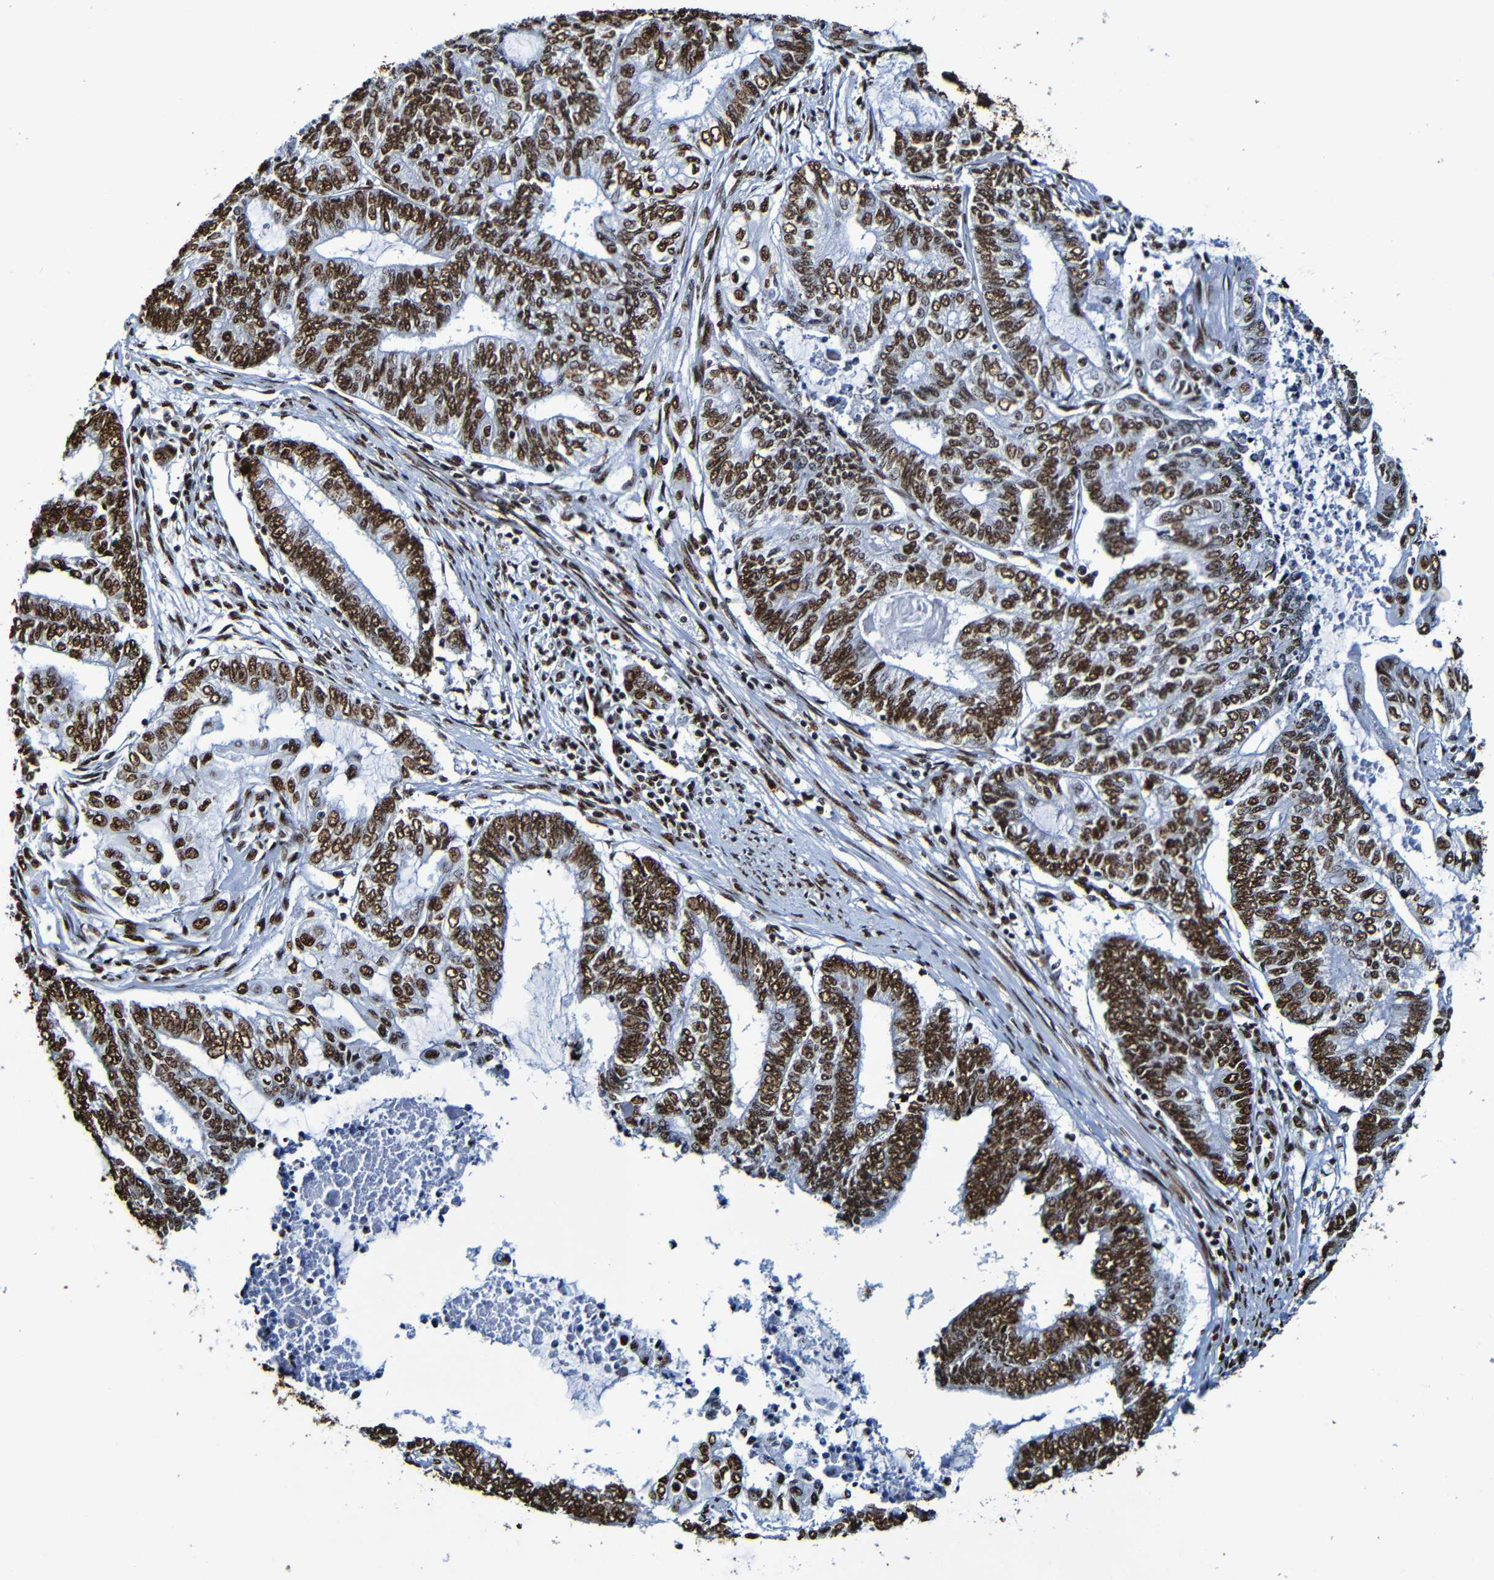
{"staining": {"intensity": "strong", "quantity": ">75%", "location": "nuclear"}, "tissue": "endometrial cancer", "cell_type": "Tumor cells", "image_type": "cancer", "snomed": [{"axis": "morphology", "description": "Adenocarcinoma, NOS"}, {"axis": "topography", "description": "Uterus"}, {"axis": "topography", "description": "Endometrium"}], "caption": "IHC image of neoplastic tissue: human endometrial cancer (adenocarcinoma) stained using immunohistochemistry reveals high levels of strong protein expression localized specifically in the nuclear of tumor cells, appearing as a nuclear brown color.", "gene": "SRSF3", "patient": {"sex": "female", "age": 70}}